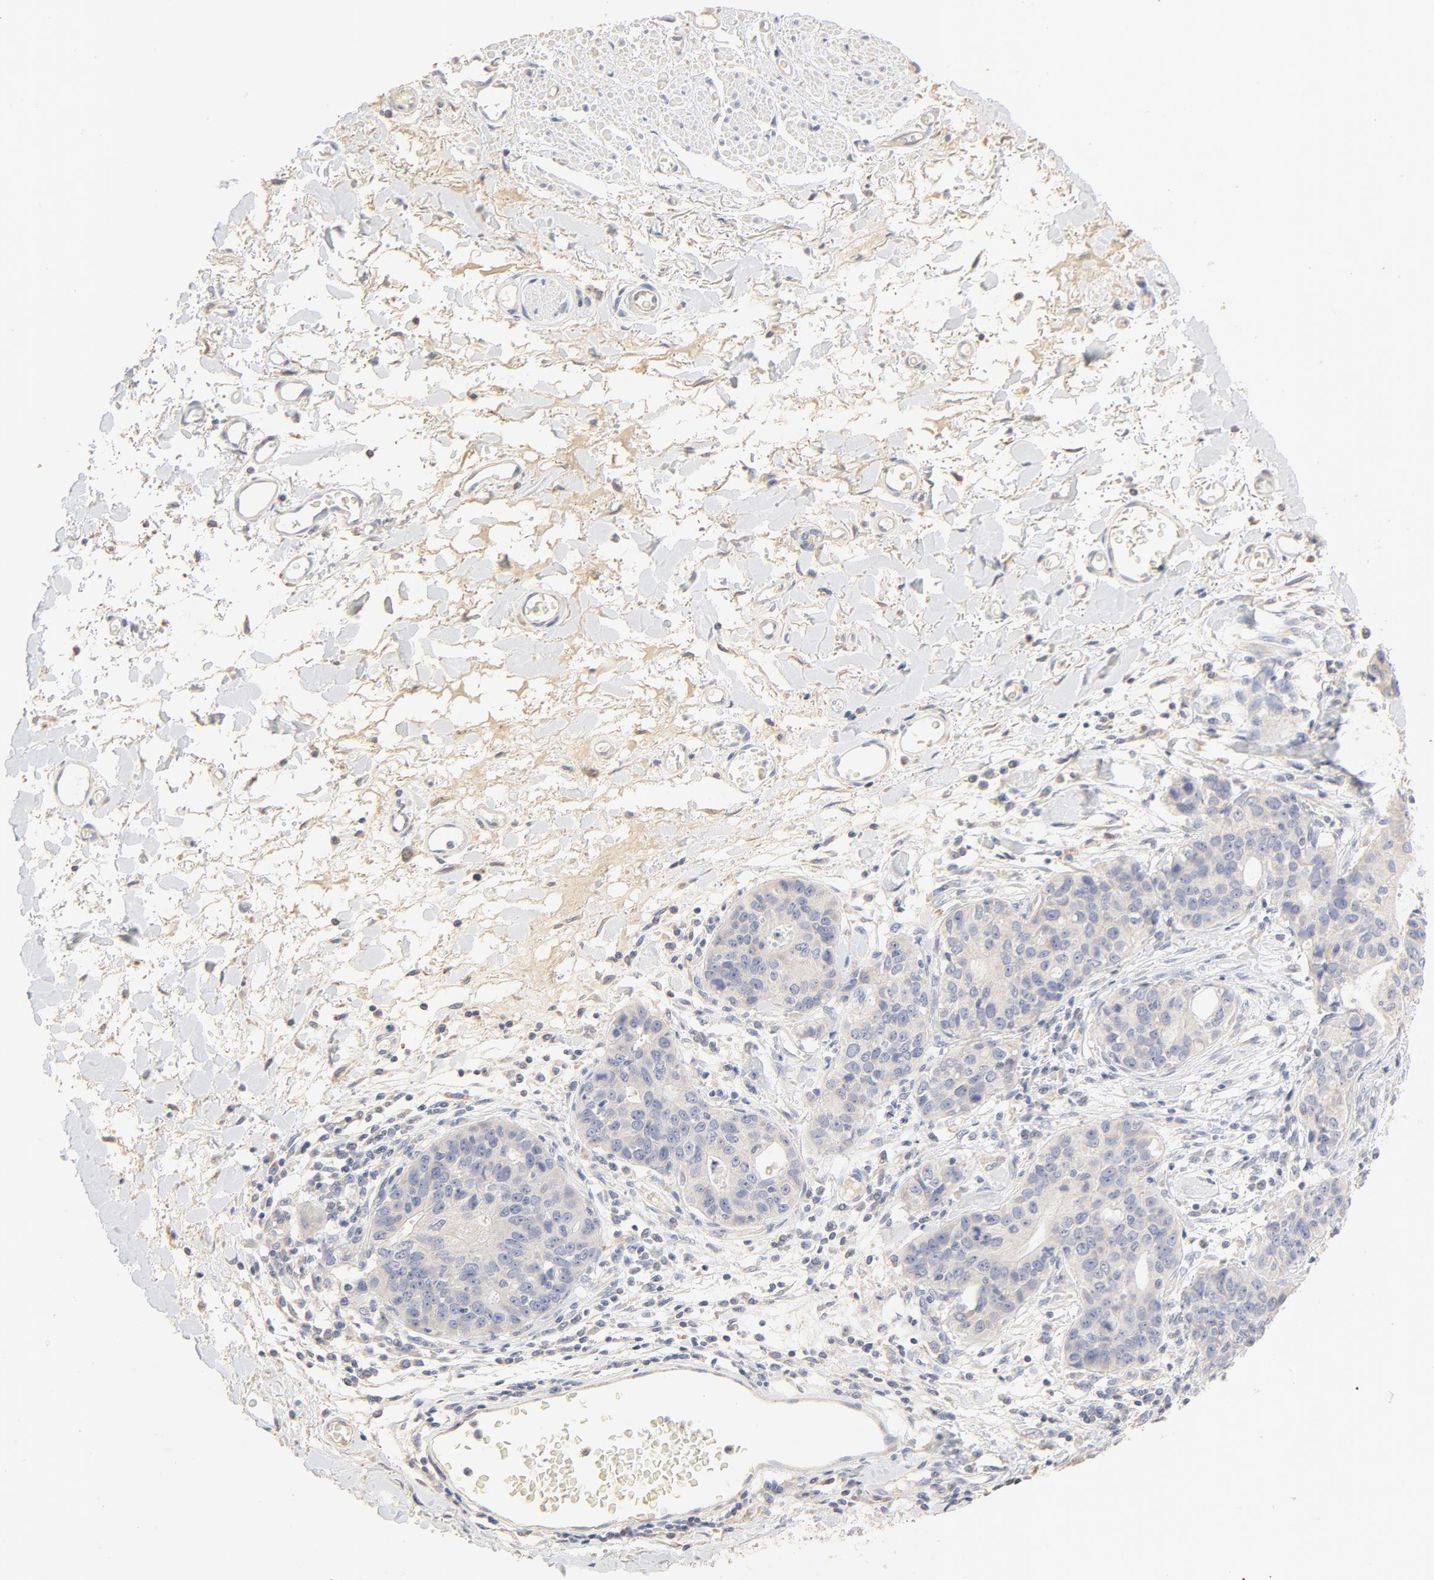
{"staining": {"intensity": "negative", "quantity": "none", "location": "none"}, "tissue": "stomach cancer", "cell_type": "Tumor cells", "image_type": "cancer", "snomed": [{"axis": "morphology", "description": "Adenocarcinoma, NOS"}, {"axis": "topography", "description": "Esophagus"}, {"axis": "topography", "description": "Stomach"}], "caption": "DAB immunohistochemical staining of human stomach cancer exhibits no significant expression in tumor cells.", "gene": "FCGBP", "patient": {"sex": "male", "age": 74}}